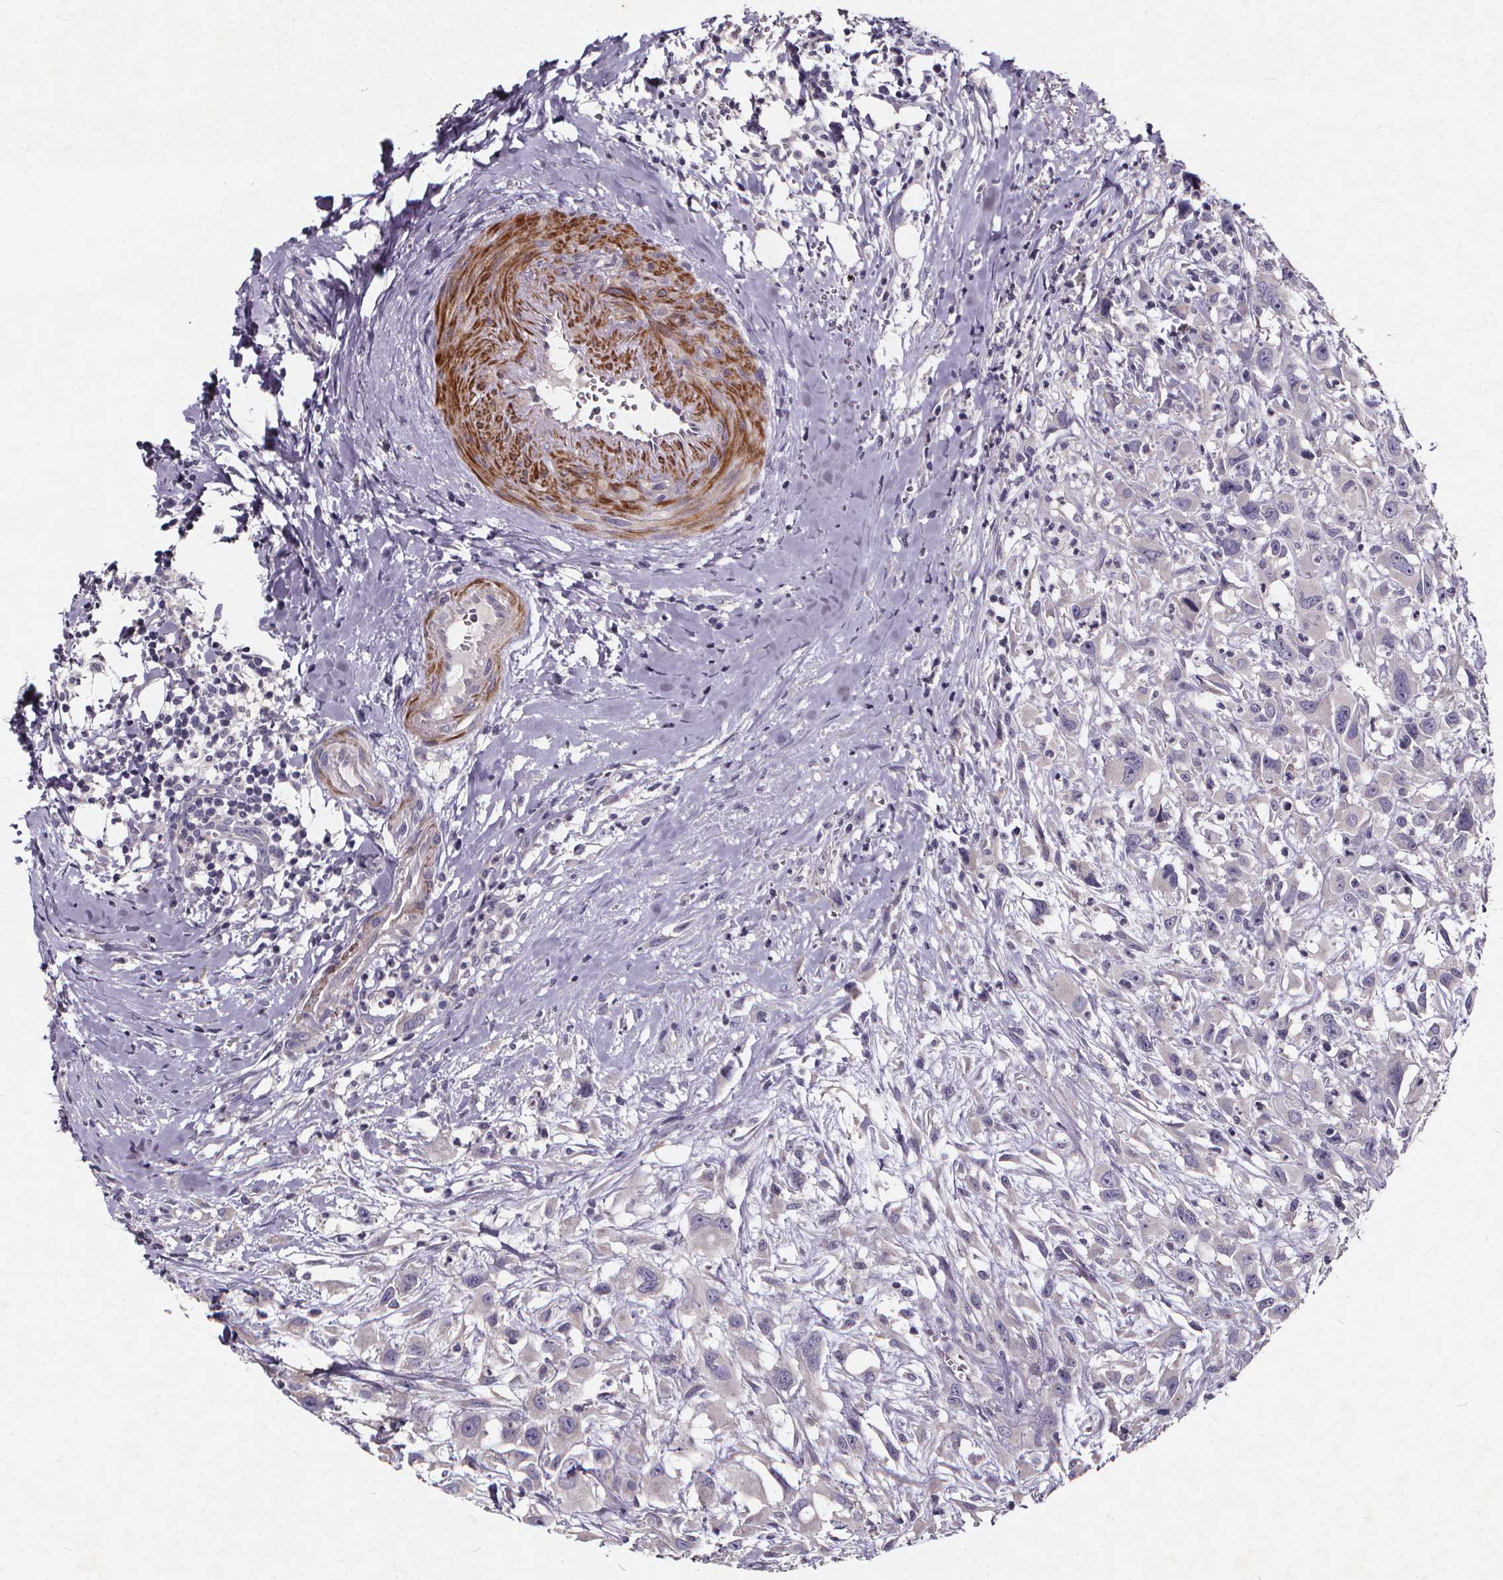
{"staining": {"intensity": "negative", "quantity": "none", "location": "none"}, "tissue": "head and neck cancer", "cell_type": "Tumor cells", "image_type": "cancer", "snomed": [{"axis": "morphology", "description": "Squamous cell carcinoma, NOS"}, {"axis": "morphology", "description": "Squamous cell carcinoma, metastatic, NOS"}, {"axis": "topography", "description": "Oral tissue"}, {"axis": "topography", "description": "Head-Neck"}], "caption": "High magnification brightfield microscopy of head and neck cancer (squamous cell carcinoma) stained with DAB (3,3'-diaminobenzidine) (brown) and counterstained with hematoxylin (blue): tumor cells show no significant staining.", "gene": "TSPAN14", "patient": {"sex": "female", "age": 85}}